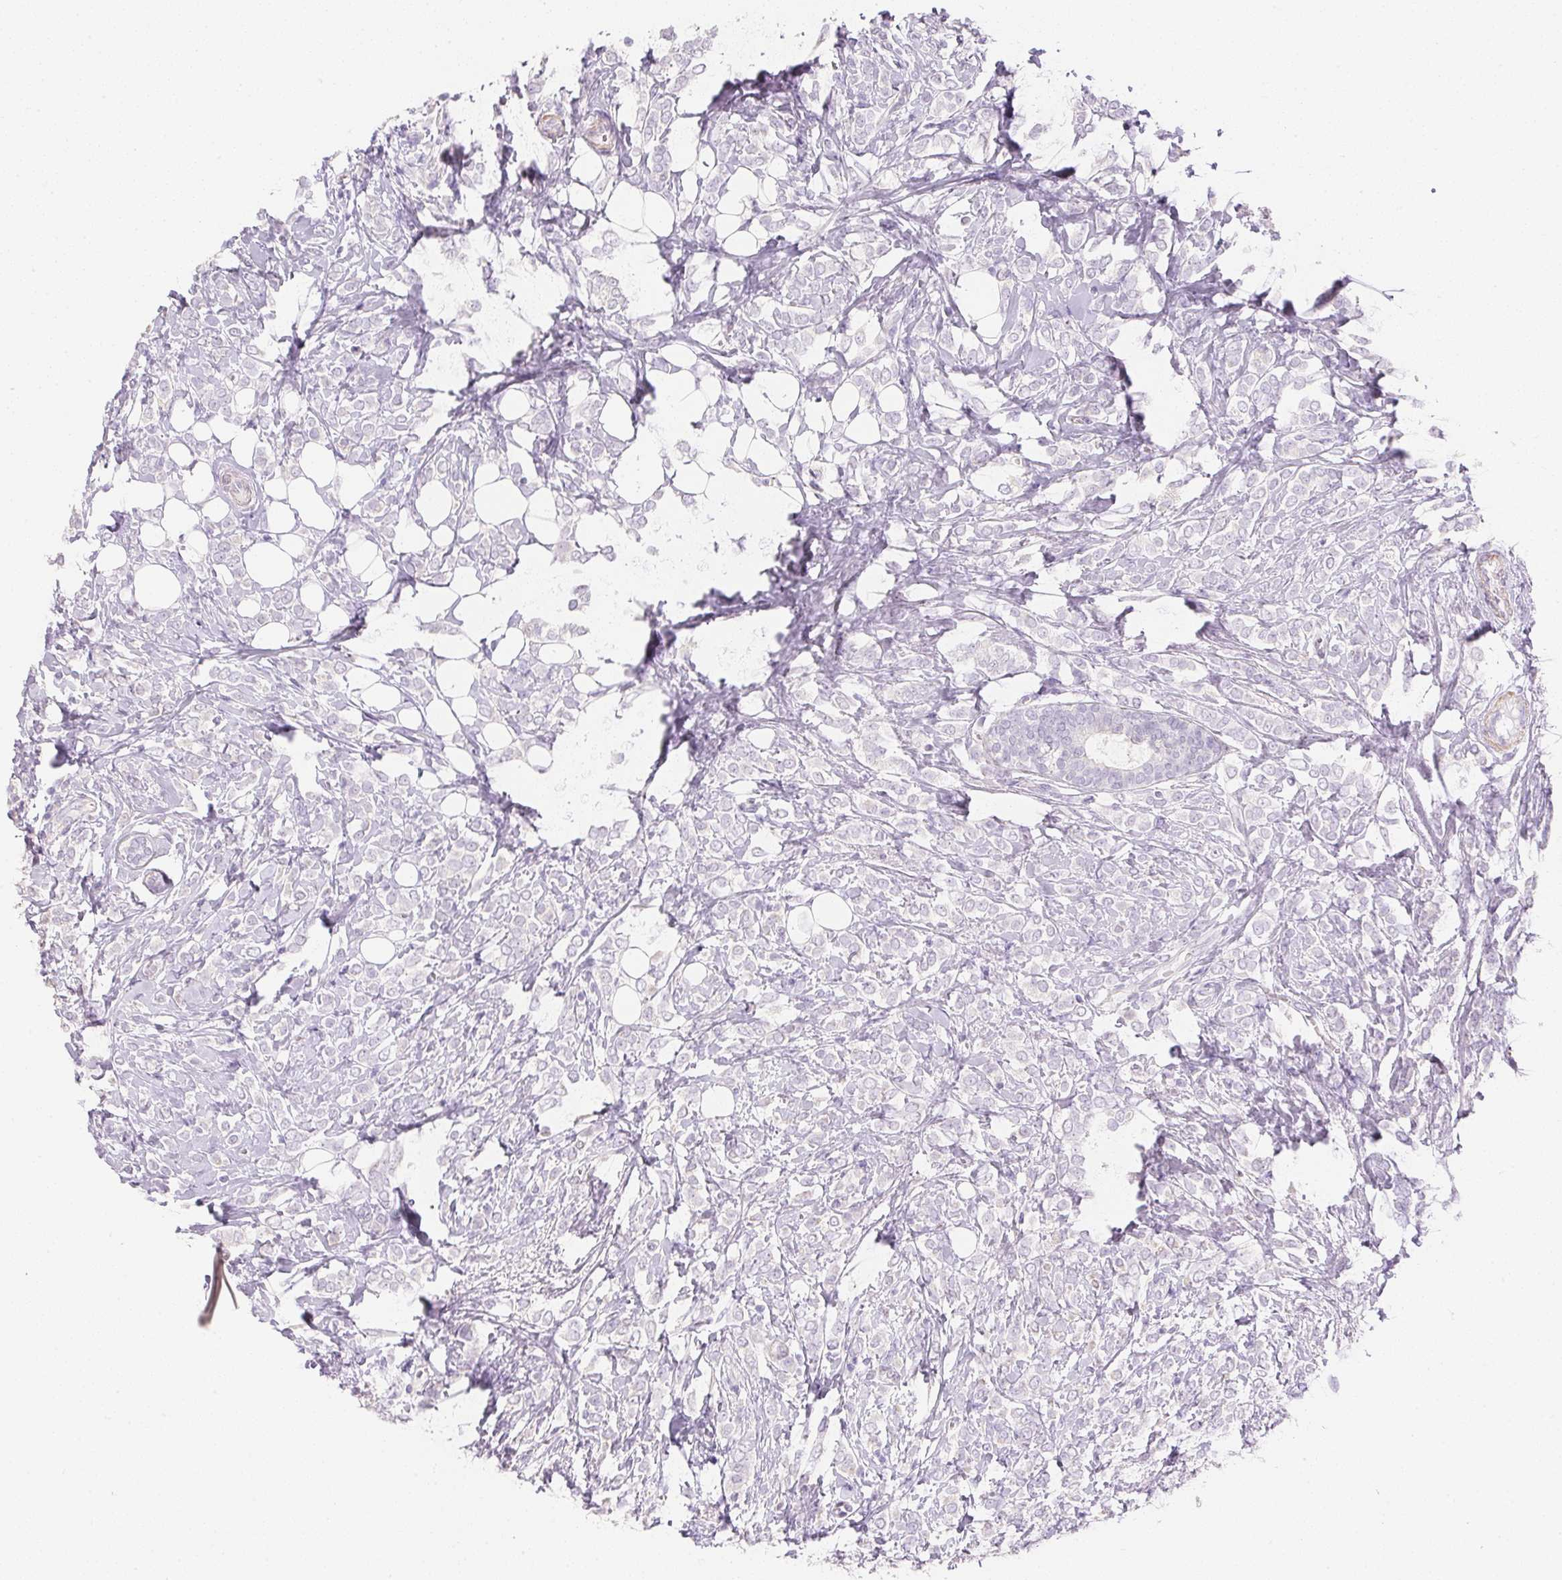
{"staining": {"intensity": "negative", "quantity": "none", "location": "none"}, "tissue": "breast cancer", "cell_type": "Tumor cells", "image_type": "cancer", "snomed": [{"axis": "morphology", "description": "Lobular carcinoma"}, {"axis": "topography", "description": "Breast"}], "caption": "High magnification brightfield microscopy of breast cancer (lobular carcinoma) stained with DAB (3,3'-diaminobenzidine) (brown) and counterstained with hematoxylin (blue): tumor cells show no significant staining.", "gene": "KCNE2", "patient": {"sex": "female", "age": 49}}